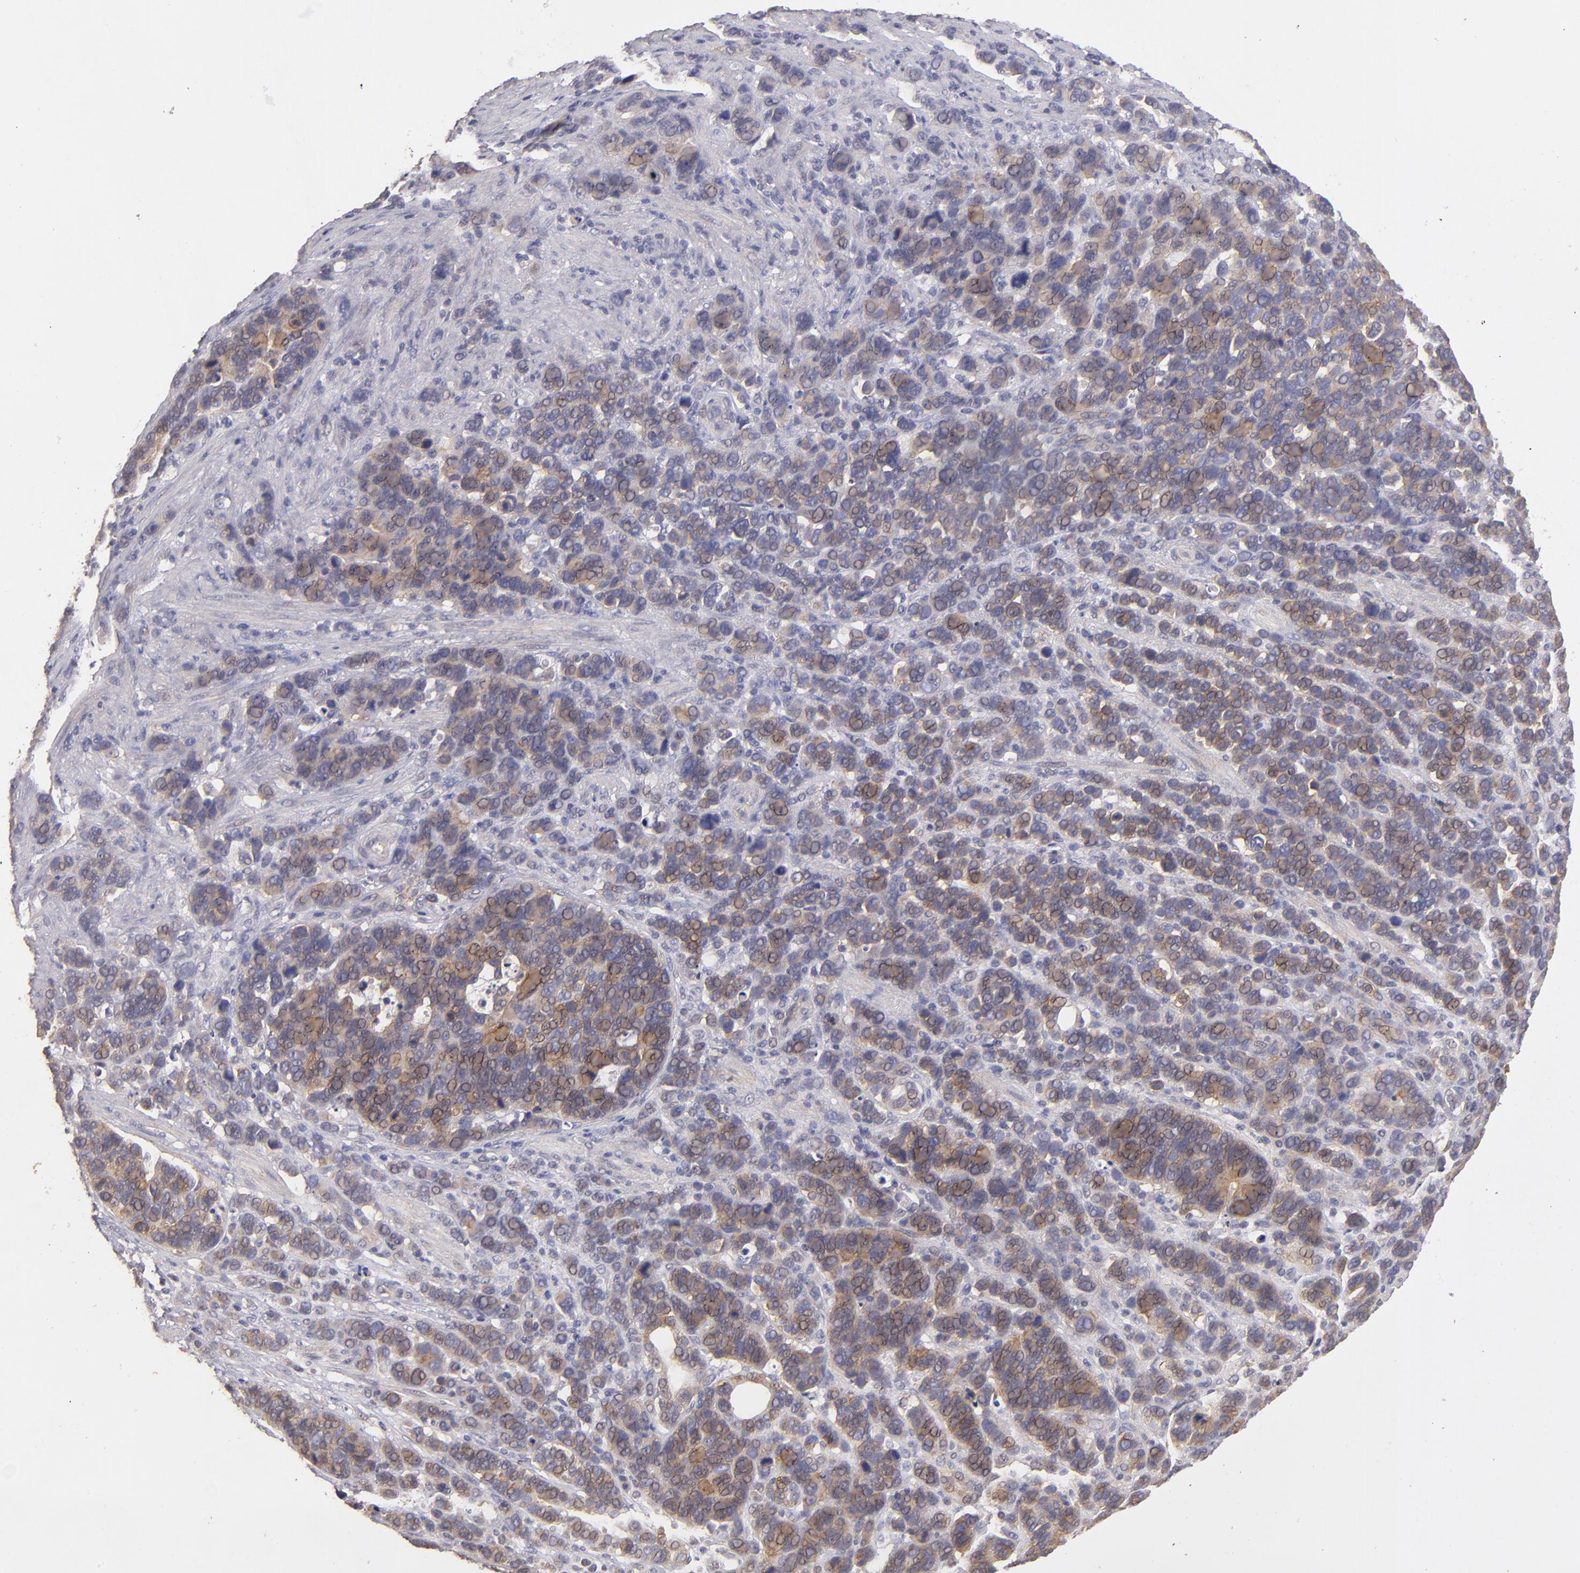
{"staining": {"intensity": "moderate", "quantity": "25%-75%", "location": "cytoplasmic/membranous"}, "tissue": "stomach cancer", "cell_type": "Tumor cells", "image_type": "cancer", "snomed": [{"axis": "morphology", "description": "Adenocarcinoma, NOS"}, {"axis": "topography", "description": "Stomach, upper"}], "caption": "DAB (3,3'-diaminobenzidine) immunohistochemical staining of human stomach cancer displays moderate cytoplasmic/membranous protein positivity in approximately 25%-75% of tumor cells. (brown staining indicates protein expression, while blue staining denotes nuclei).", "gene": "GNAZ", "patient": {"sex": "male", "age": 71}}